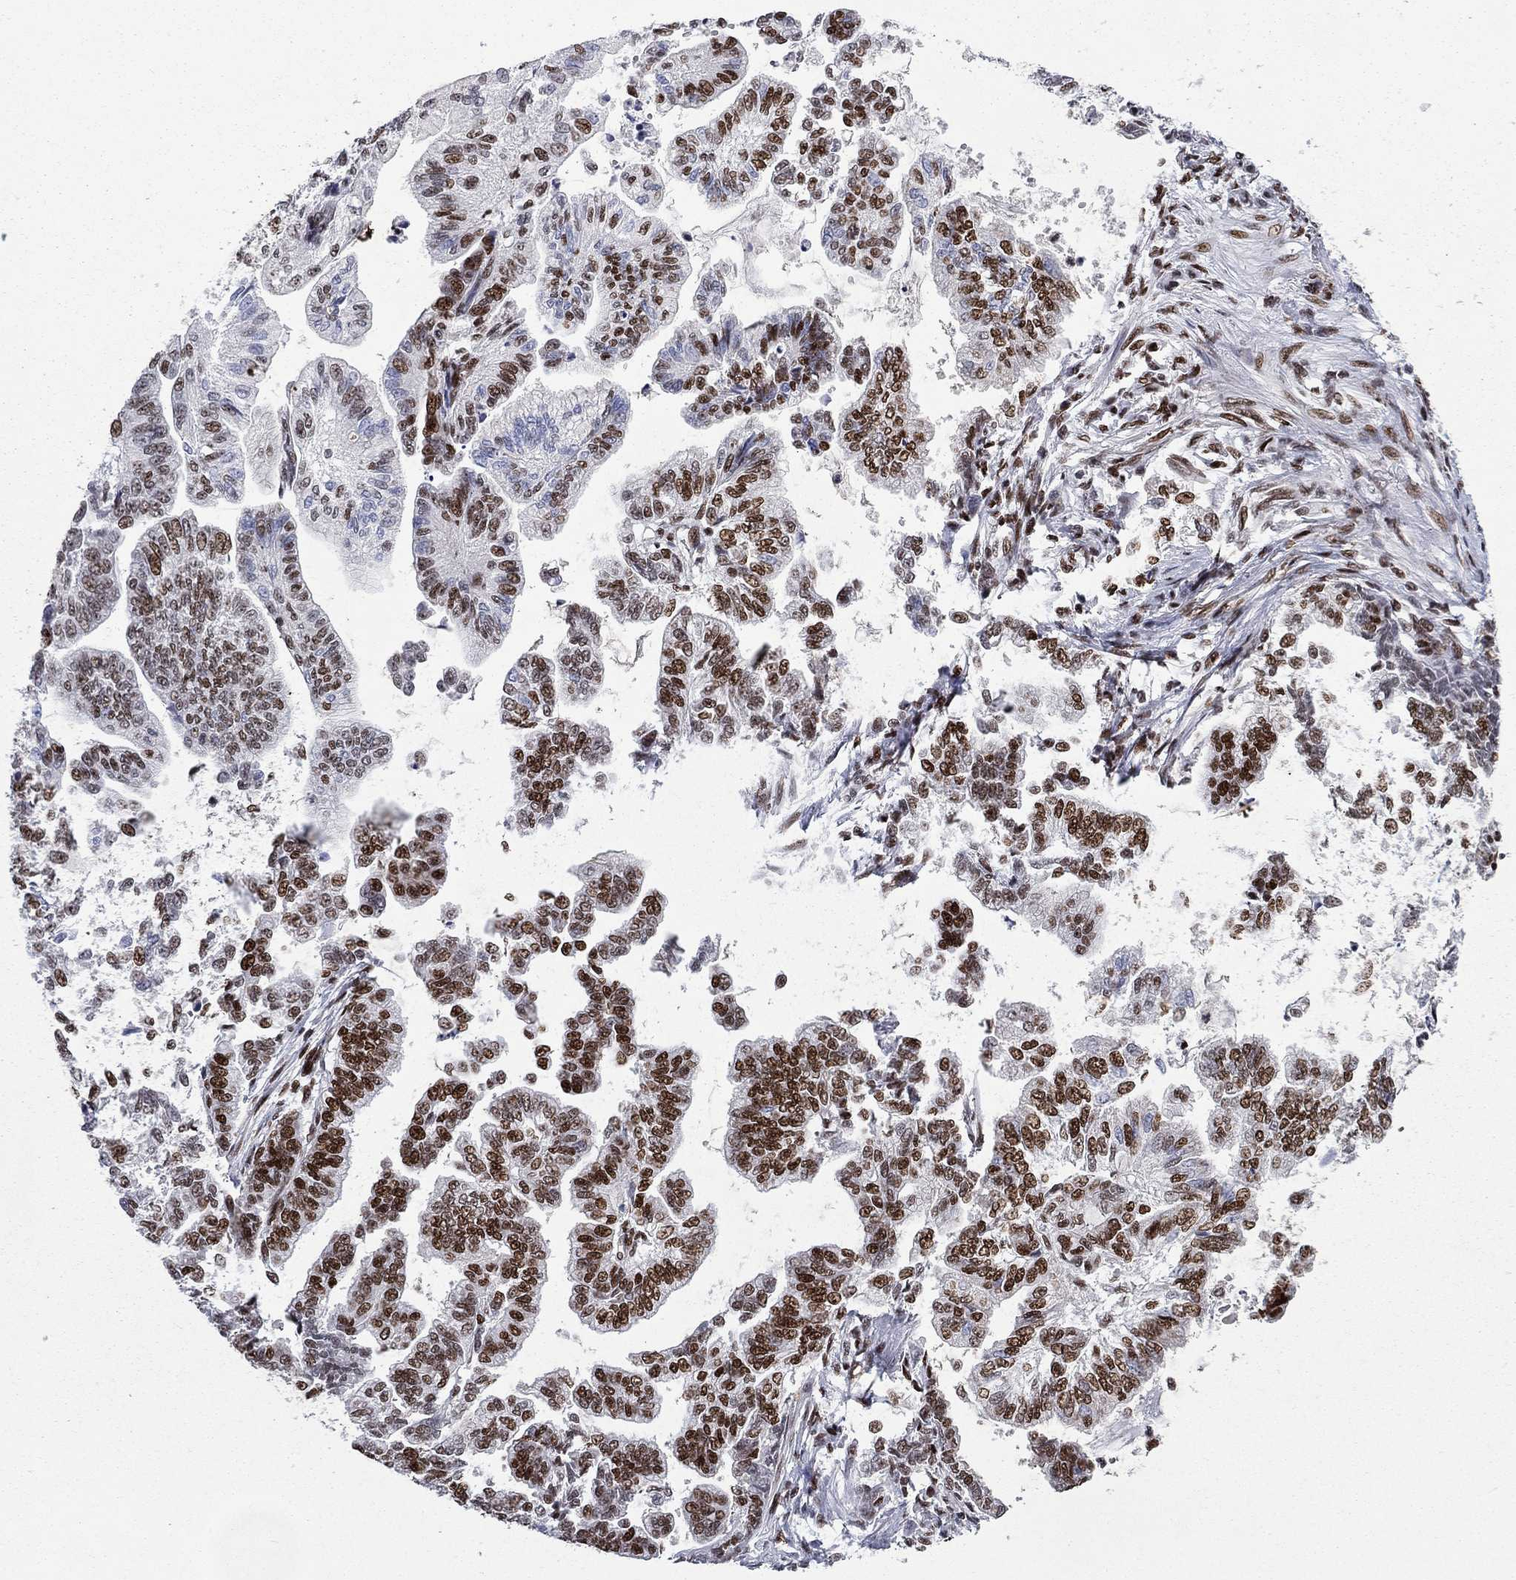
{"staining": {"intensity": "strong", "quantity": "25%-75%", "location": "nuclear"}, "tissue": "stomach cancer", "cell_type": "Tumor cells", "image_type": "cancer", "snomed": [{"axis": "morphology", "description": "Adenocarcinoma, NOS"}, {"axis": "topography", "description": "Stomach"}], "caption": "Immunohistochemical staining of human stomach cancer reveals high levels of strong nuclear protein expression in approximately 25%-75% of tumor cells.", "gene": "RPRD1B", "patient": {"sex": "male", "age": 83}}